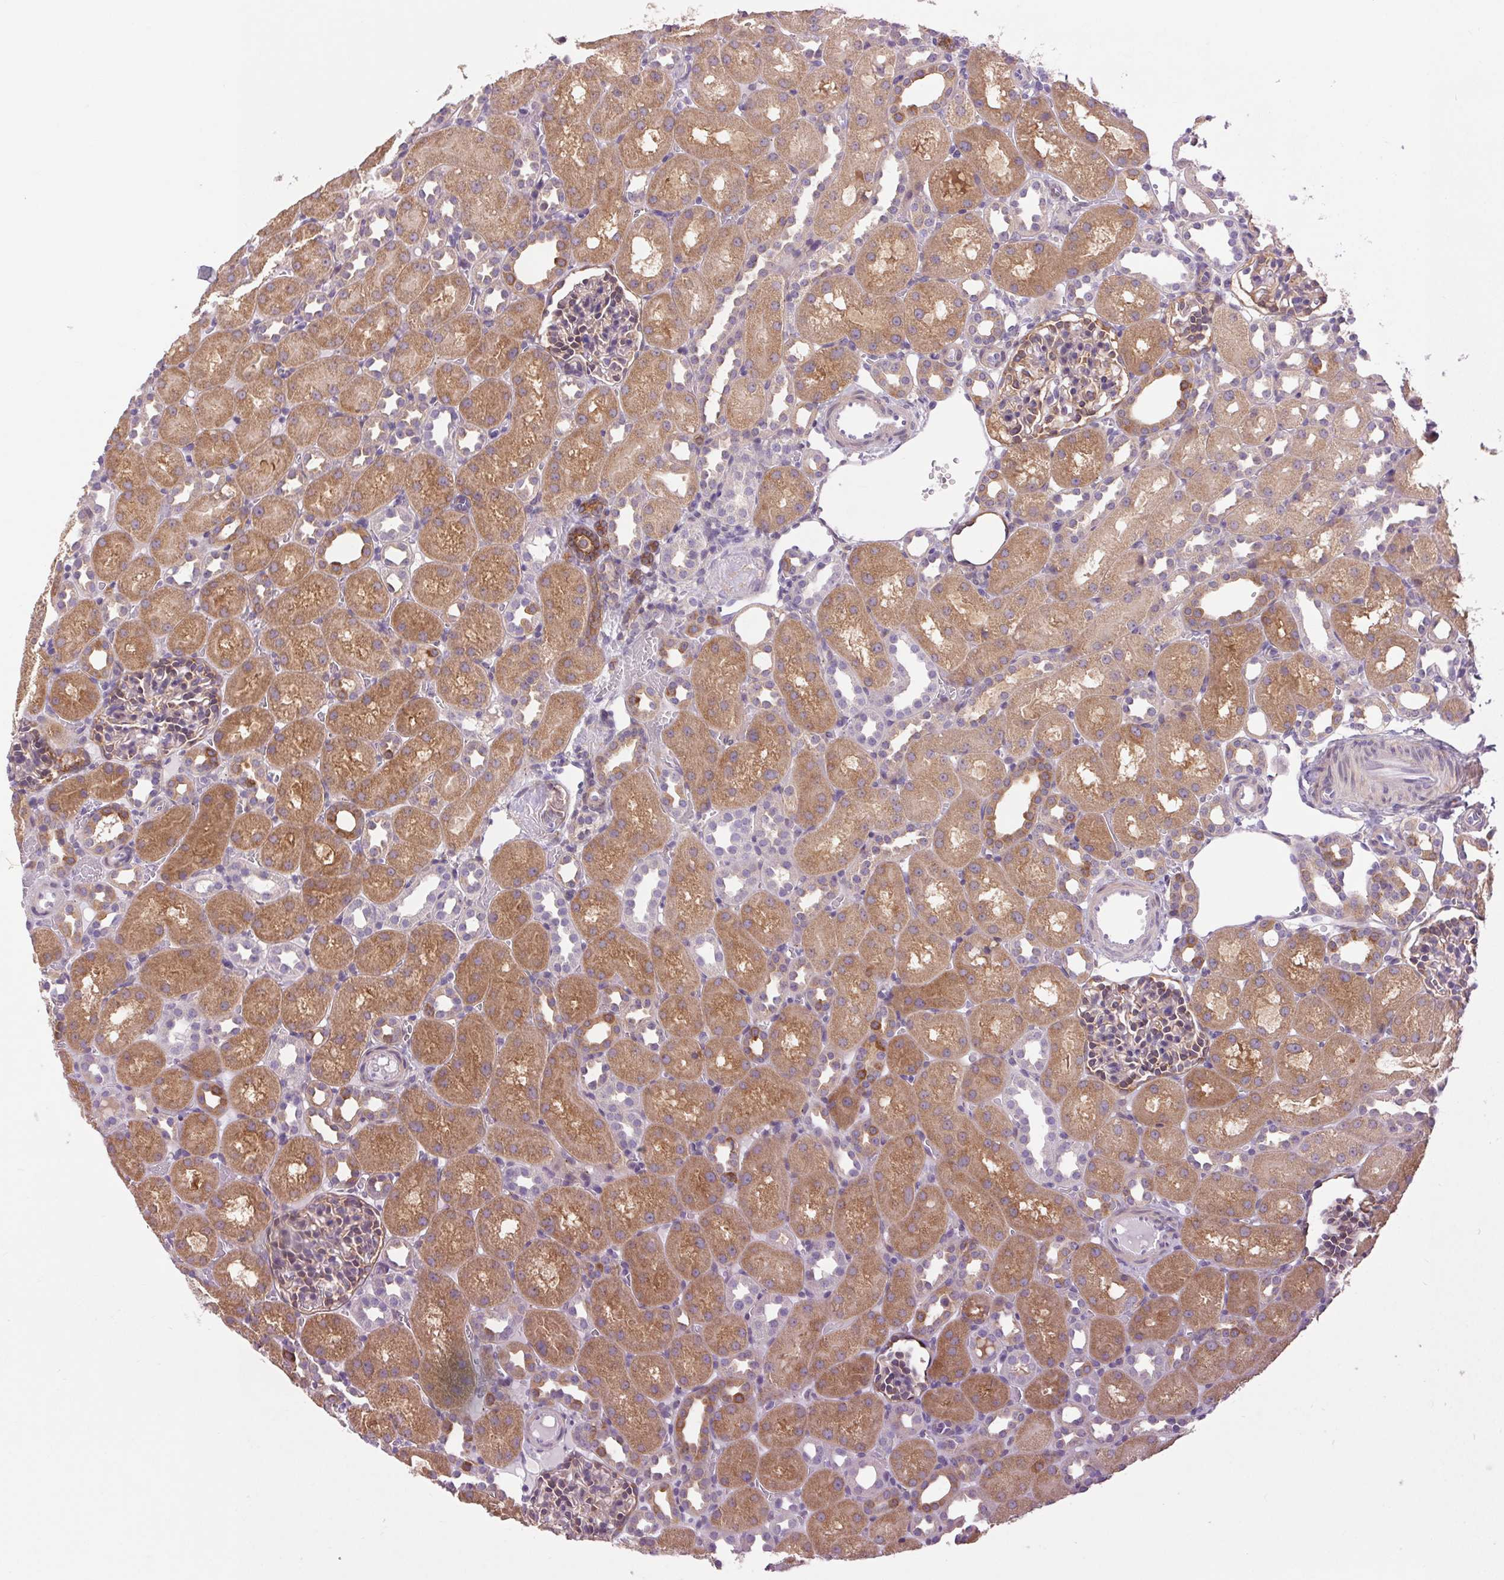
{"staining": {"intensity": "weak", "quantity": "25%-75%", "location": "cytoplasmic/membranous"}, "tissue": "kidney", "cell_type": "Cells in glomeruli", "image_type": "normal", "snomed": [{"axis": "morphology", "description": "Normal tissue, NOS"}, {"axis": "topography", "description": "Kidney"}], "caption": "IHC of benign kidney displays low levels of weak cytoplasmic/membranous positivity in about 25%-75% of cells in glomeruli.", "gene": "SOWAHC", "patient": {"sex": "male", "age": 1}}